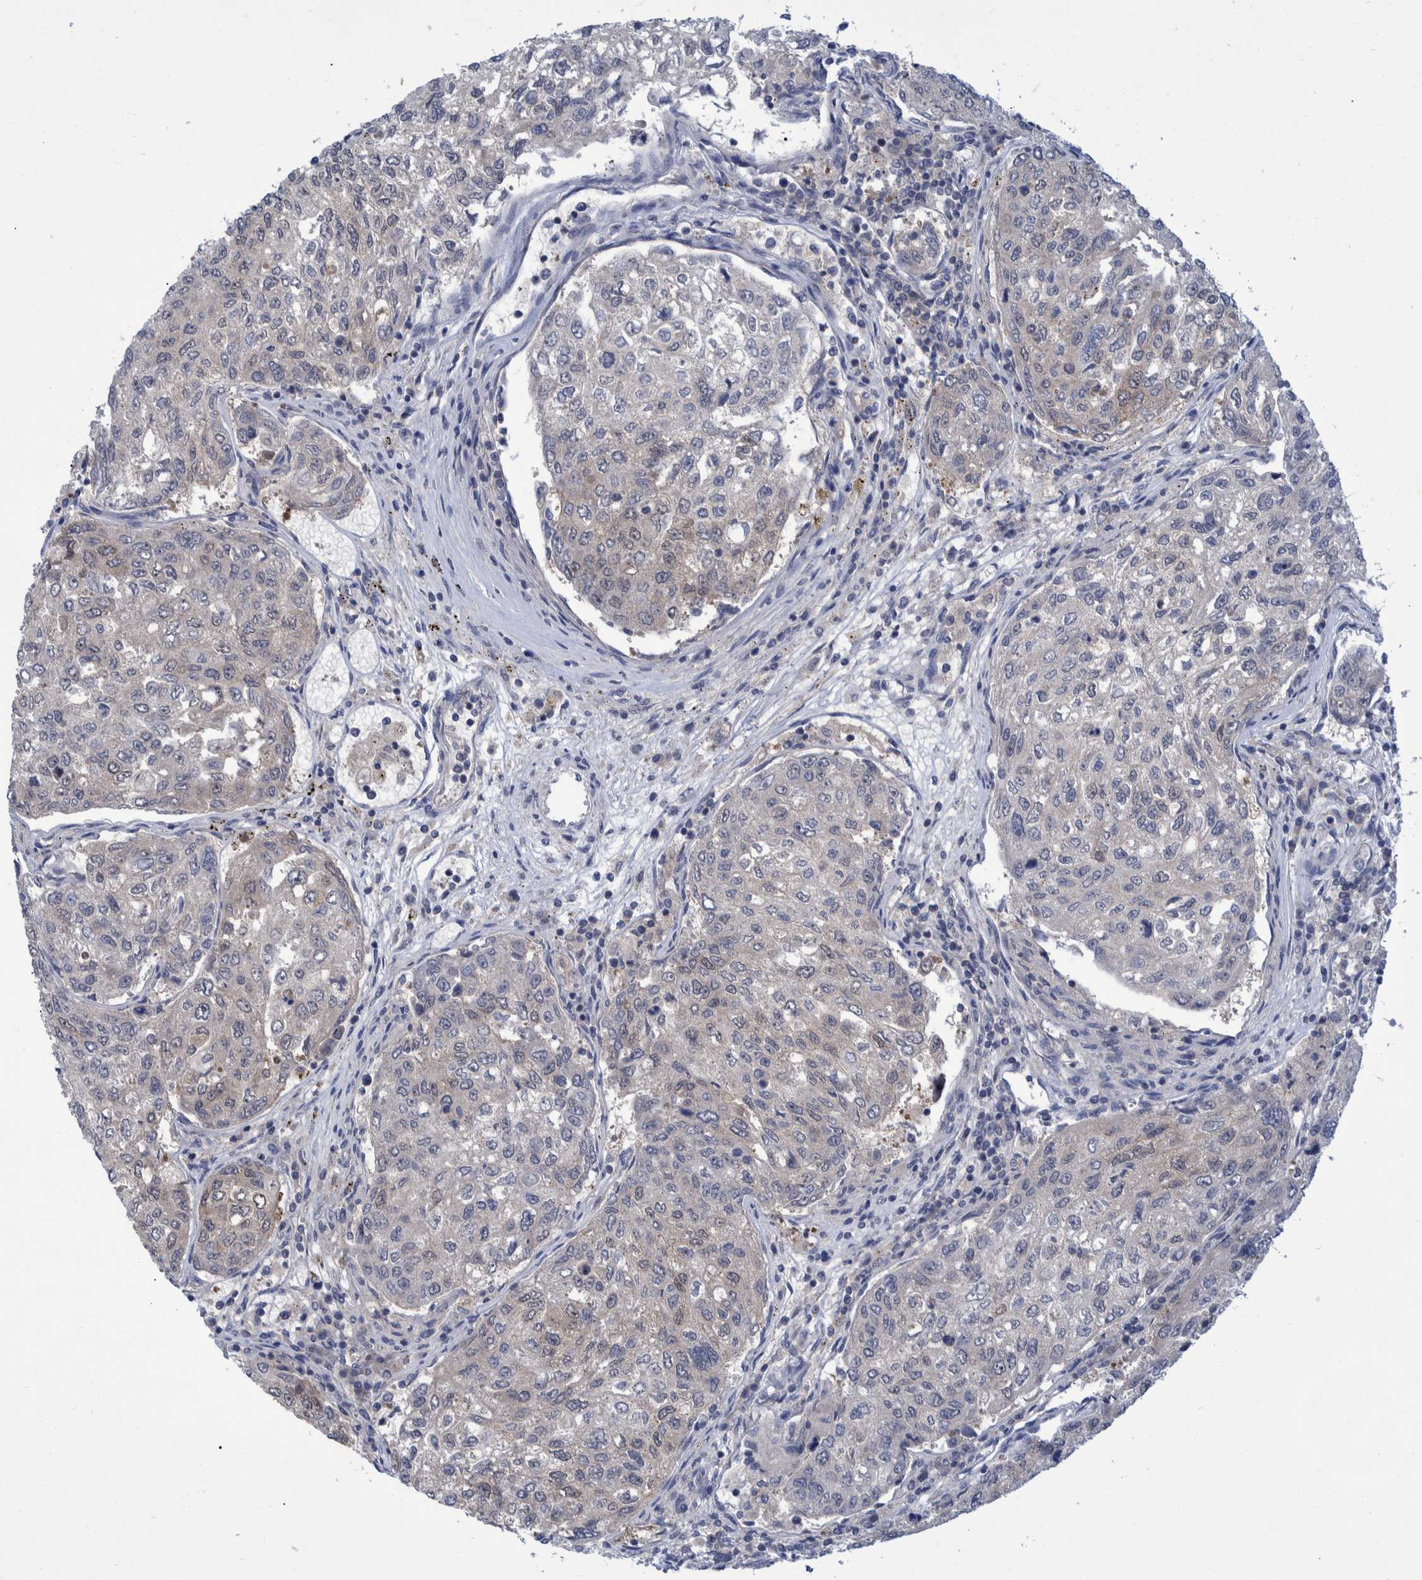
{"staining": {"intensity": "negative", "quantity": "none", "location": "none"}, "tissue": "urothelial cancer", "cell_type": "Tumor cells", "image_type": "cancer", "snomed": [{"axis": "morphology", "description": "Urothelial carcinoma, High grade"}, {"axis": "topography", "description": "Lymph node"}, {"axis": "topography", "description": "Urinary bladder"}], "caption": "An image of urothelial carcinoma (high-grade) stained for a protein displays no brown staining in tumor cells.", "gene": "PCYT2", "patient": {"sex": "male", "age": 51}}